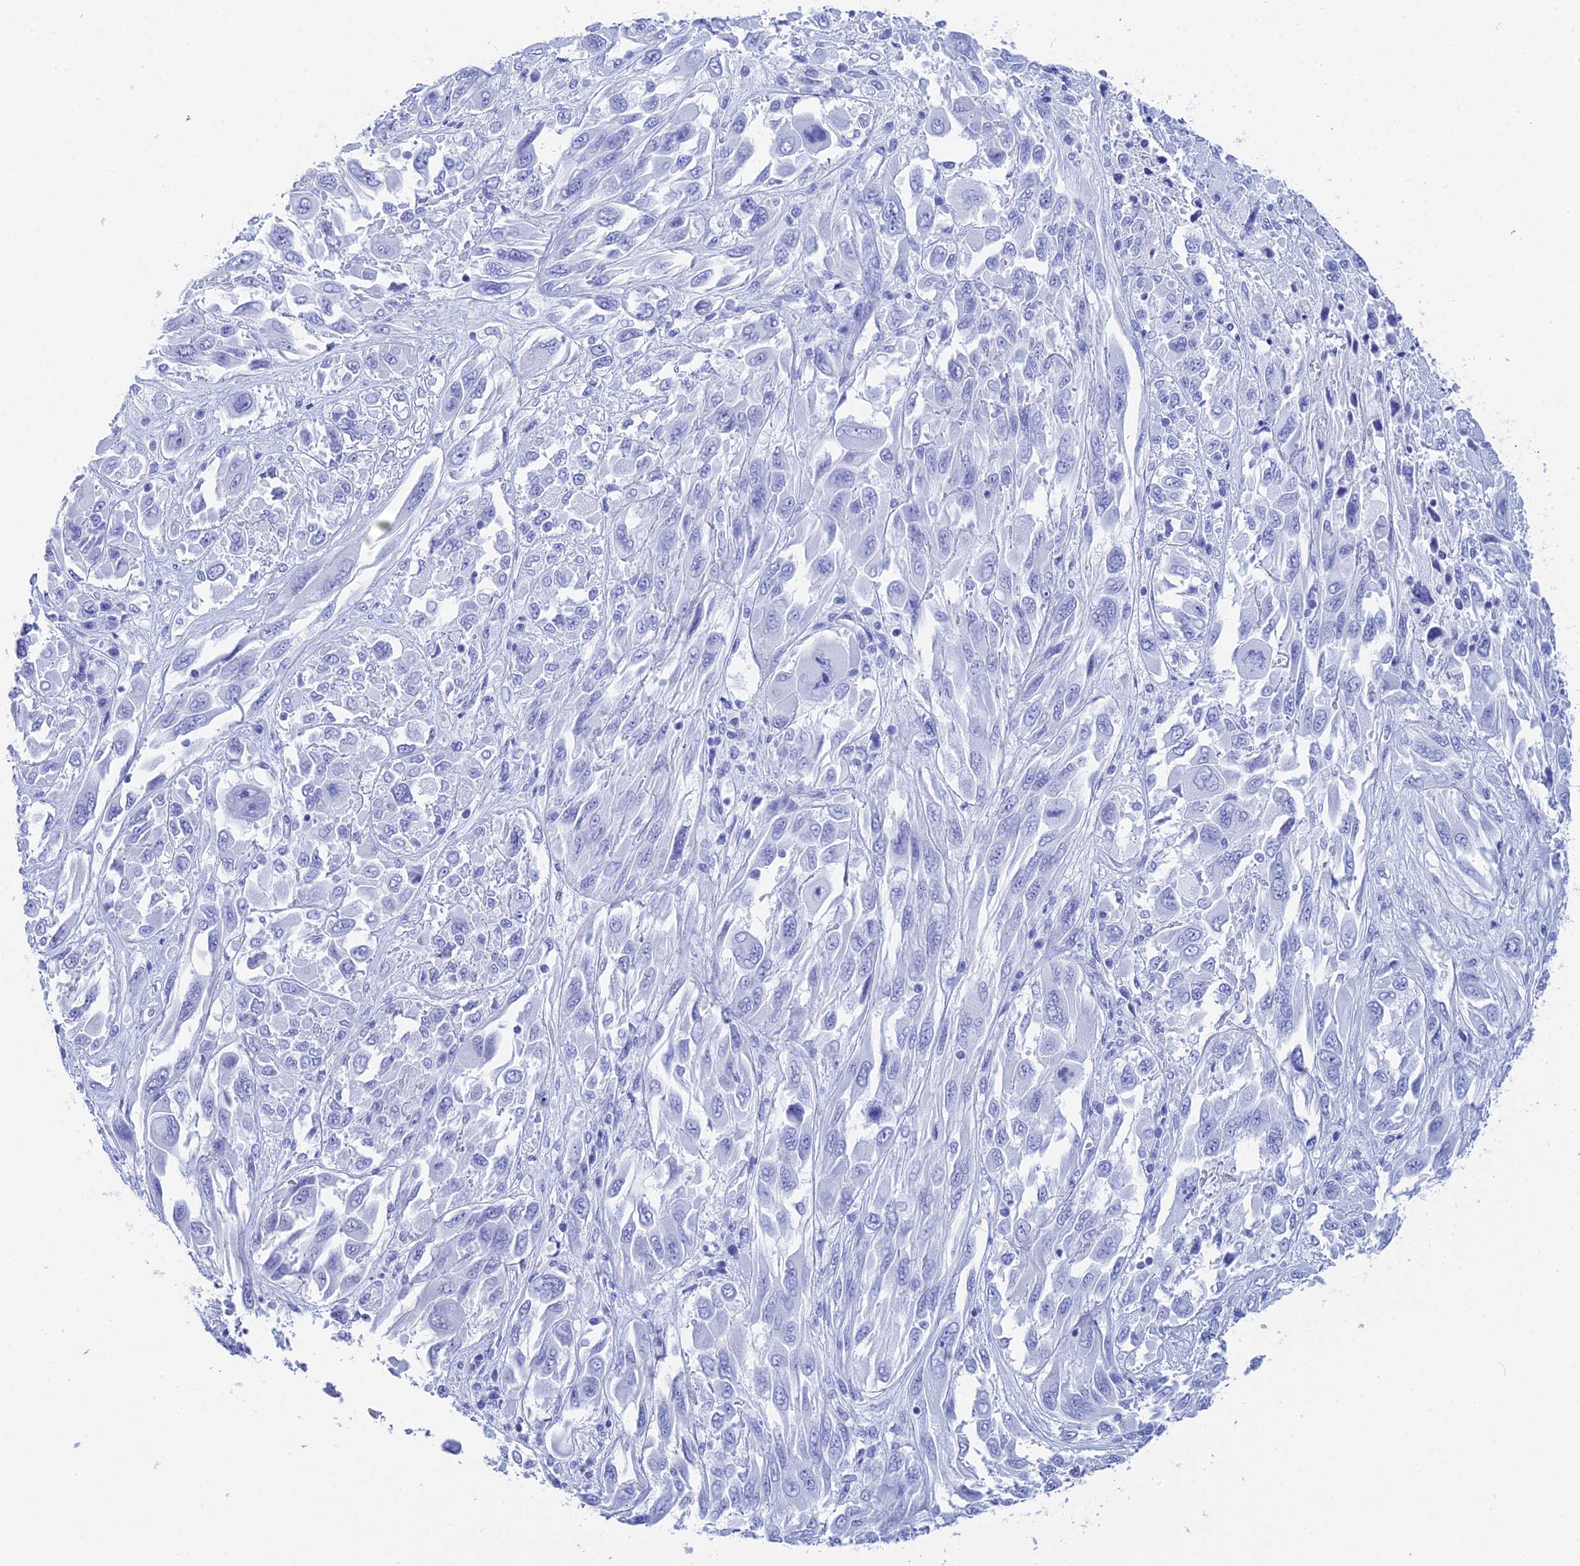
{"staining": {"intensity": "negative", "quantity": "none", "location": "none"}, "tissue": "melanoma", "cell_type": "Tumor cells", "image_type": "cancer", "snomed": [{"axis": "morphology", "description": "Malignant melanoma, NOS"}, {"axis": "topography", "description": "Skin"}], "caption": "Tumor cells are negative for protein expression in human melanoma. (DAB (3,3'-diaminobenzidine) IHC visualized using brightfield microscopy, high magnification).", "gene": "TEX101", "patient": {"sex": "female", "age": 91}}